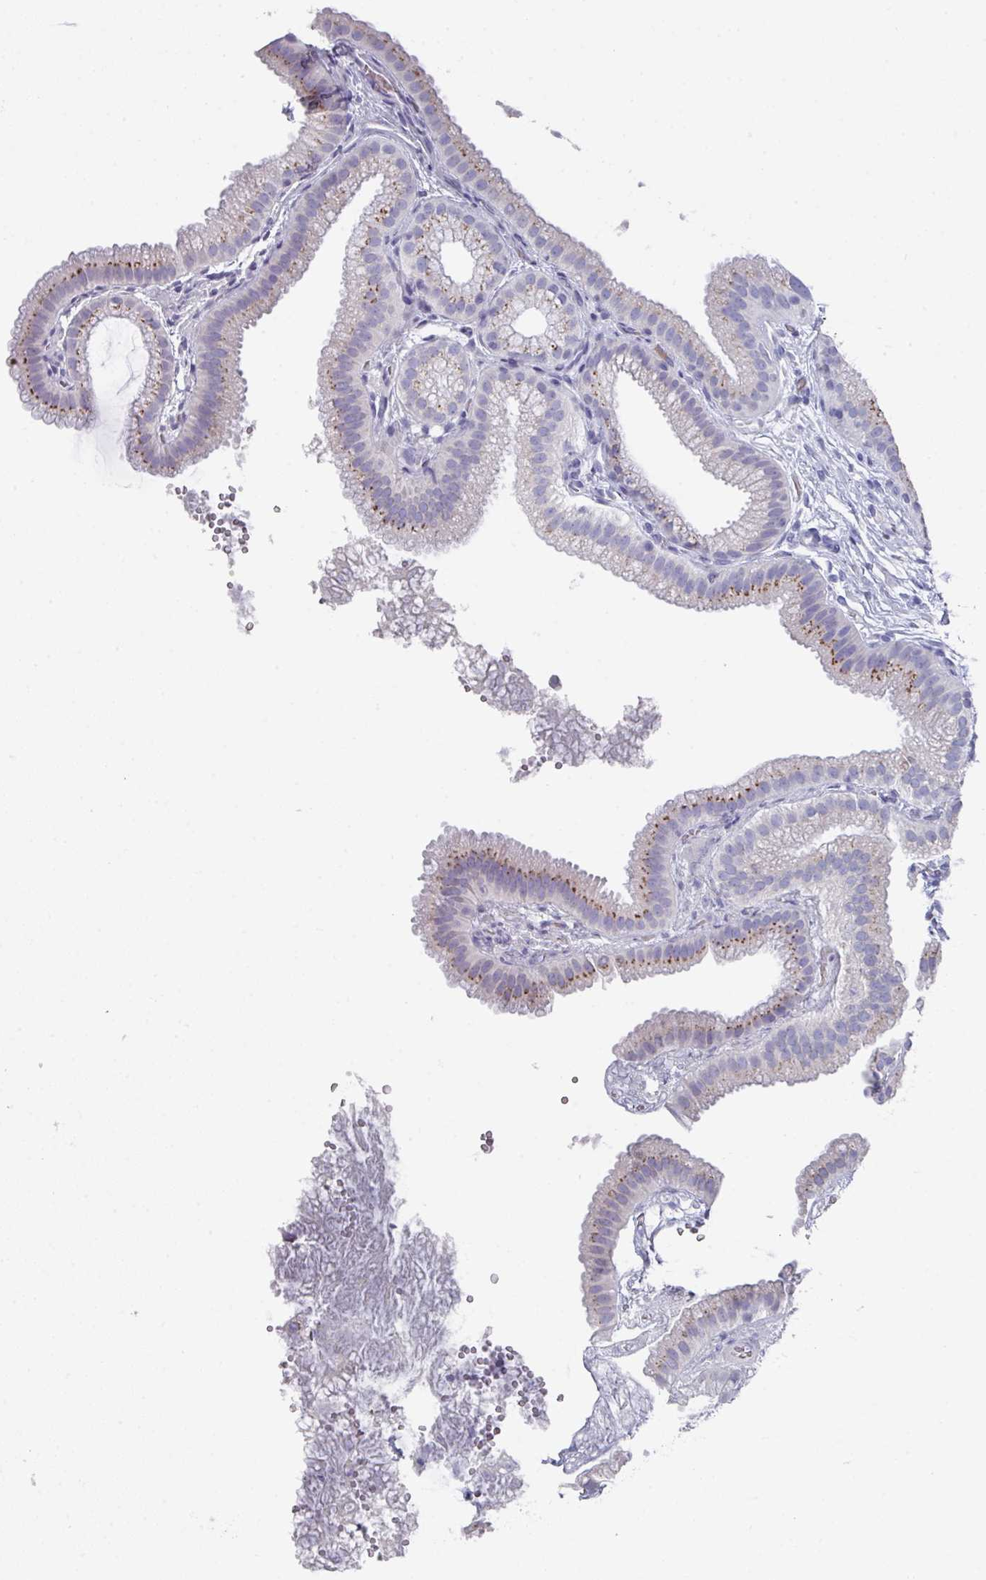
{"staining": {"intensity": "moderate", "quantity": "<25%", "location": "cytoplasmic/membranous"}, "tissue": "gallbladder", "cell_type": "Glandular cells", "image_type": "normal", "snomed": [{"axis": "morphology", "description": "Normal tissue, NOS"}, {"axis": "topography", "description": "Gallbladder"}], "caption": "Approximately <25% of glandular cells in benign gallbladder demonstrate moderate cytoplasmic/membranous protein expression as visualized by brown immunohistochemical staining.", "gene": "VKORC1L1", "patient": {"sex": "female", "age": 63}}